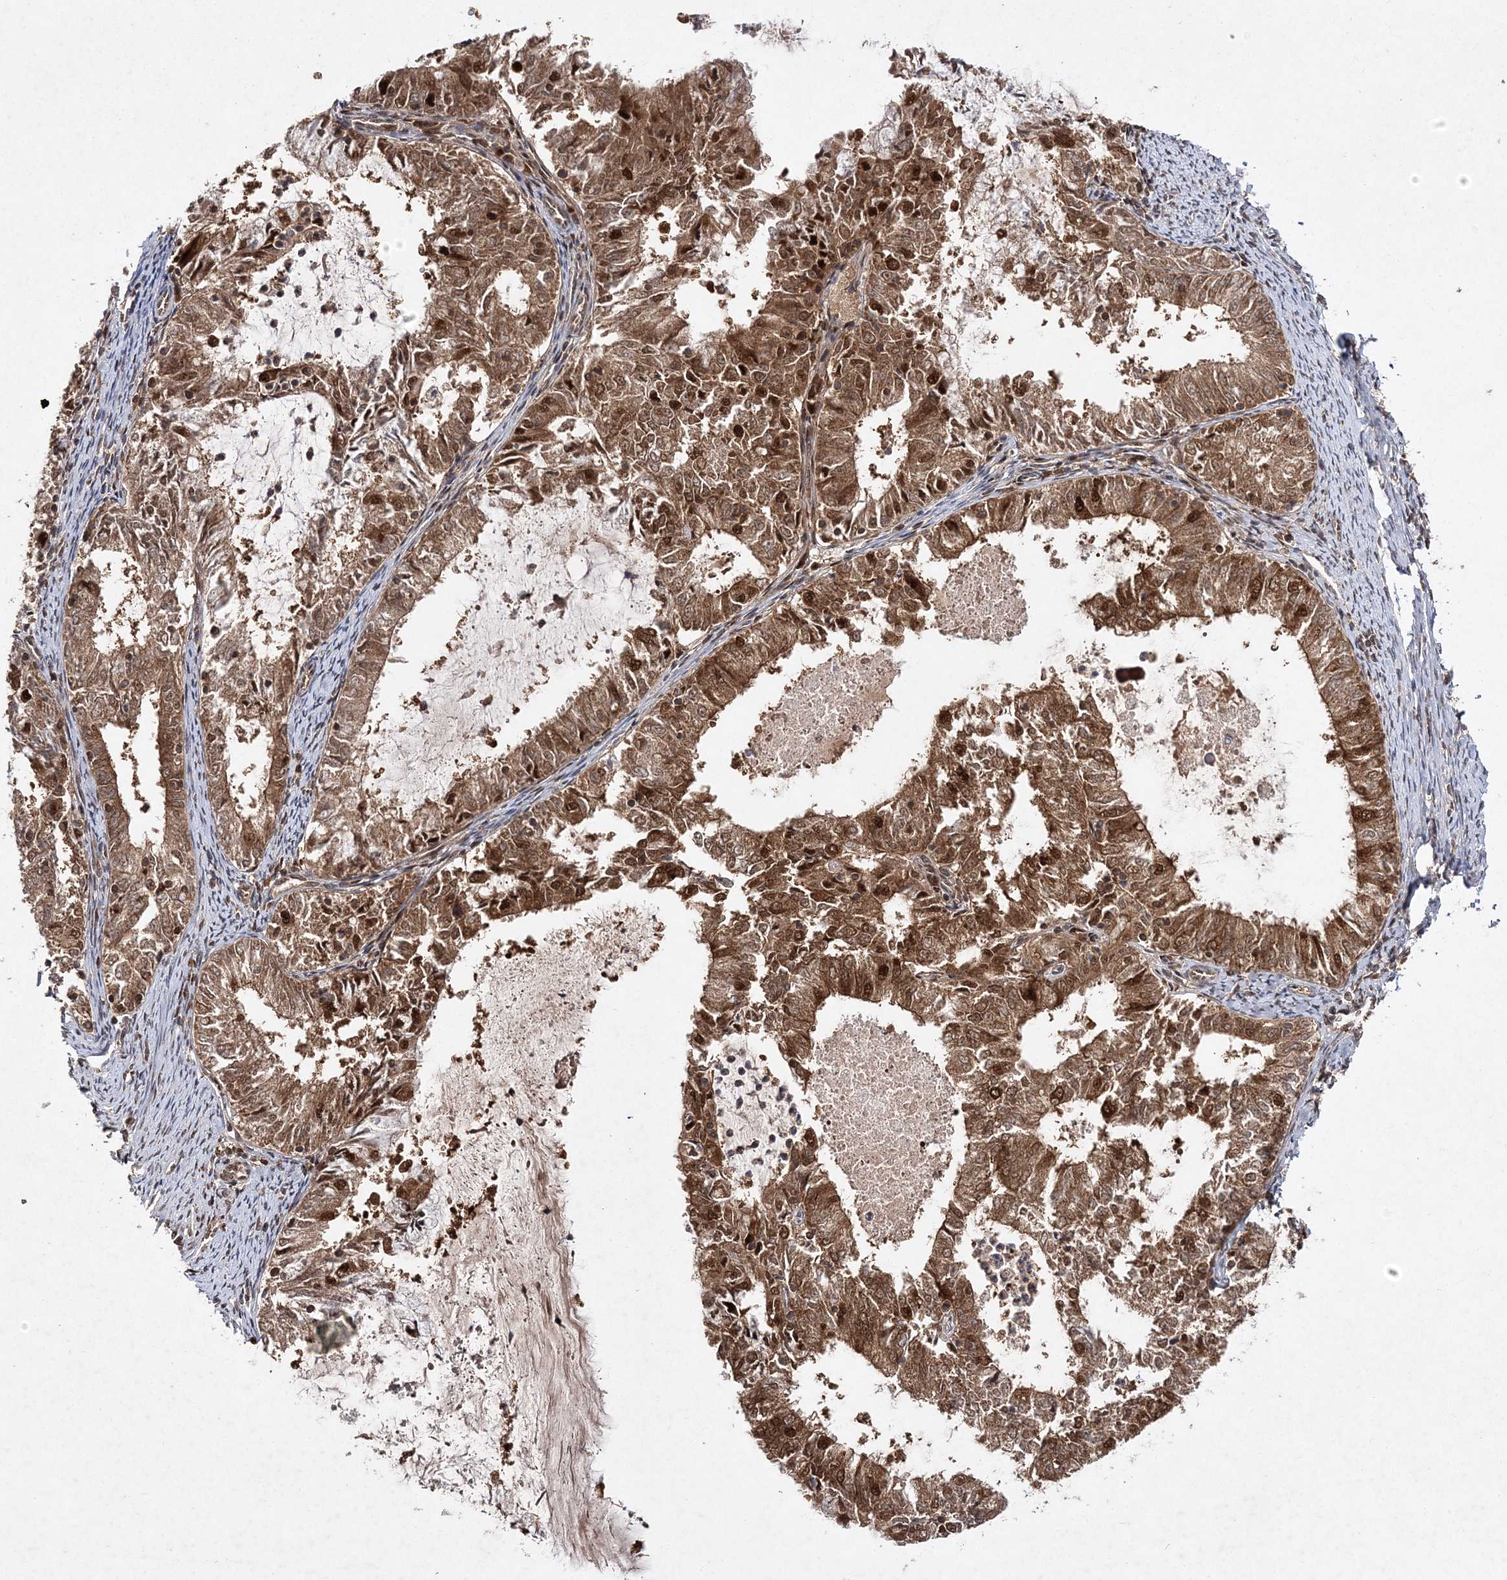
{"staining": {"intensity": "moderate", "quantity": ">75%", "location": "cytoplasmic/membranous,nuclear"}, "tissue": "endometrial cancer", "cell_type": "Tumor cells", "image_type": "cancer", "snomed": [{"axis": "morphology", "description": "Adenocarcinoma, NOS"}, {"axis": "topography", "description": "Endometrium"}], "caption": "Protein staining by immunohistochemistry (IHC) reveals moderate cytoplasmic/membranous and nuclear expression in about >75% of tumor cells in endometrial adenocarcinoma. (IHC, brightfield microscopy, high magnification).", "gene": "NIF3L1", "patient": {"sex": "female", "age": 57}}